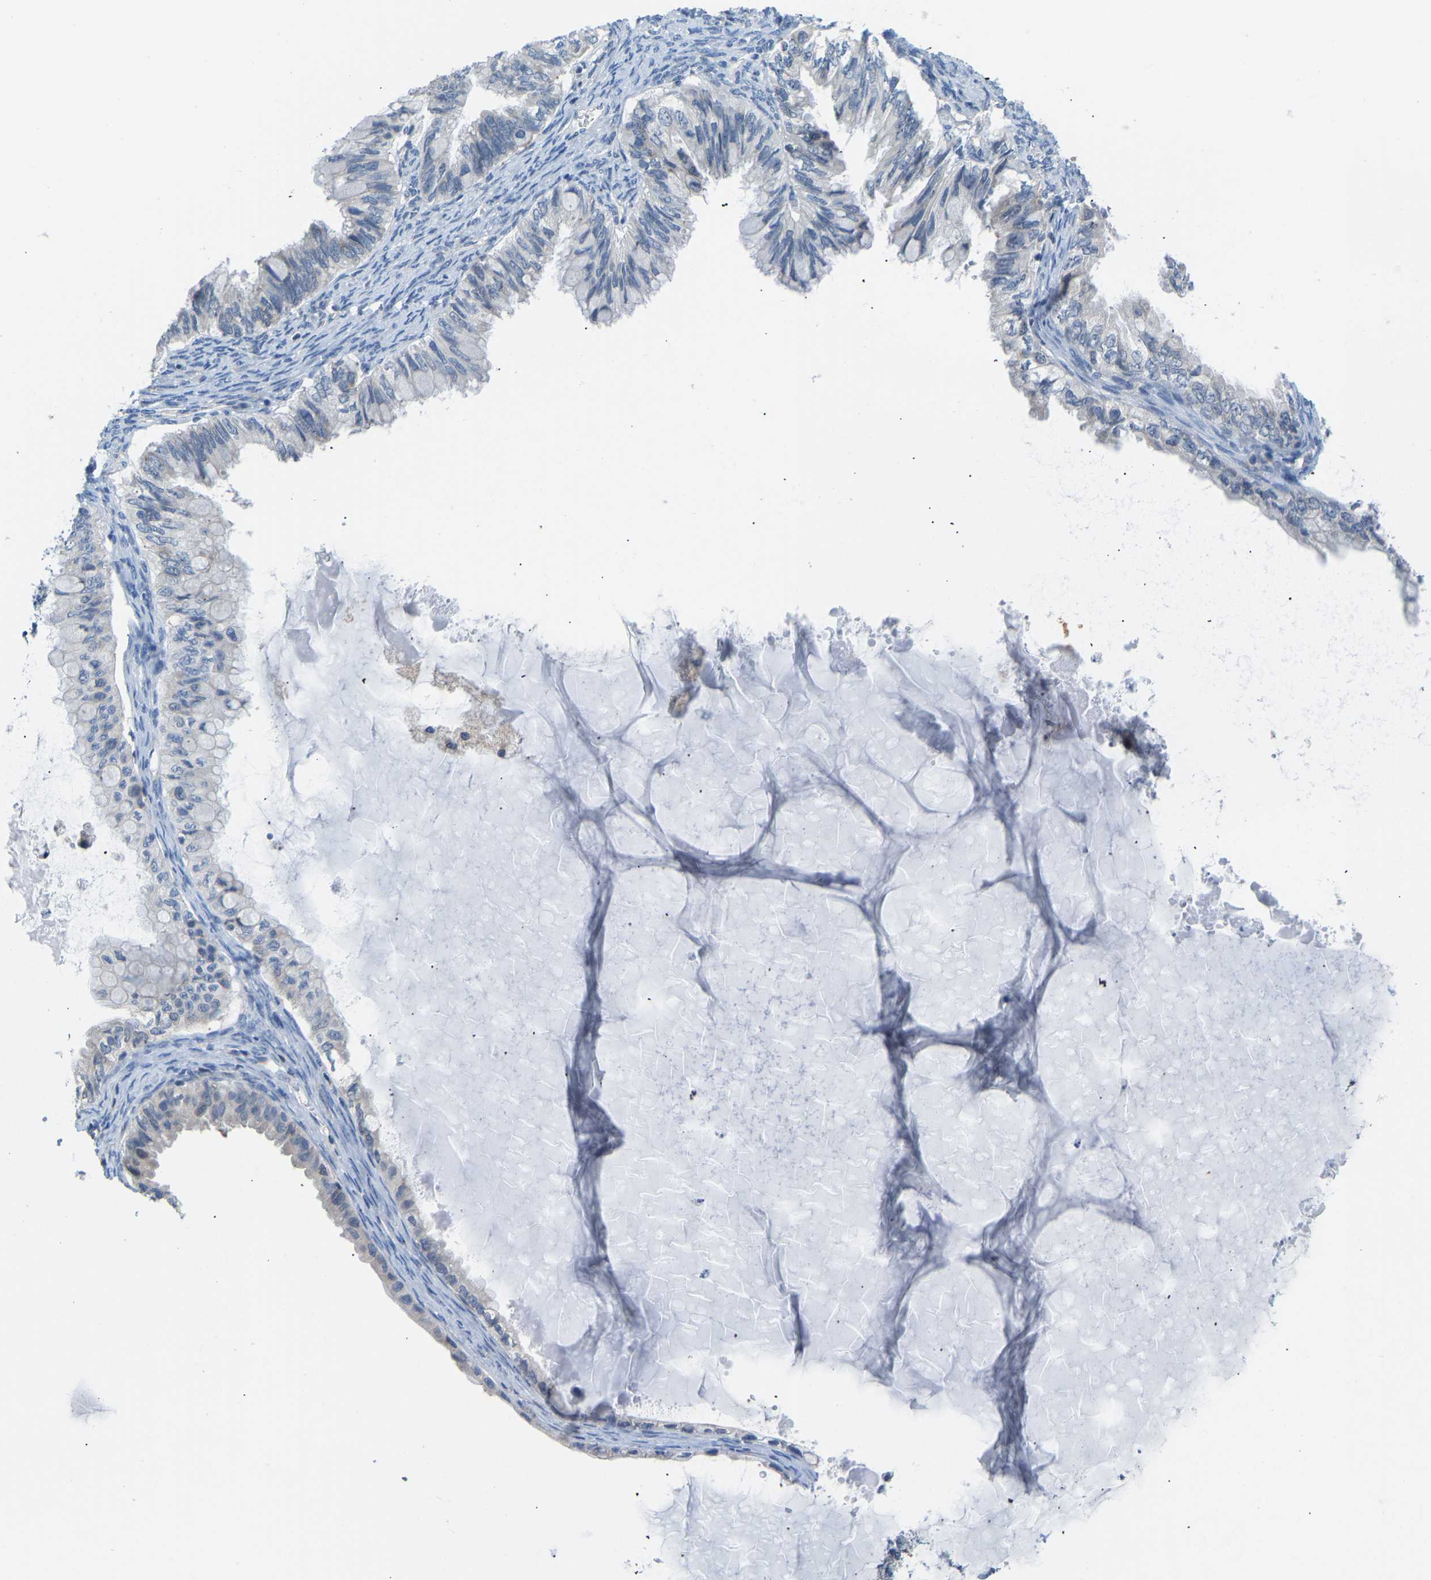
{"staining": {"intensity": "negative", "quantity": "none", "location": "none"}, "tissue": "ovarian cancer", "cell_type": "Tumor cells", "image_type": "cancer", "snomed": [{"axis": "morphology", "description": "Cystadenocarcinoma, mucinous, NOS"}, {"axis": "topography", "description": "Ovary"}], "caption": "This is an immunohistochemistry micrograph of human mucinous cystadenocarcinoma (ovarian). There is no expression in tumor cells.", "gene": "VRK1", "patient": {"sex": "female", "age": 80}}